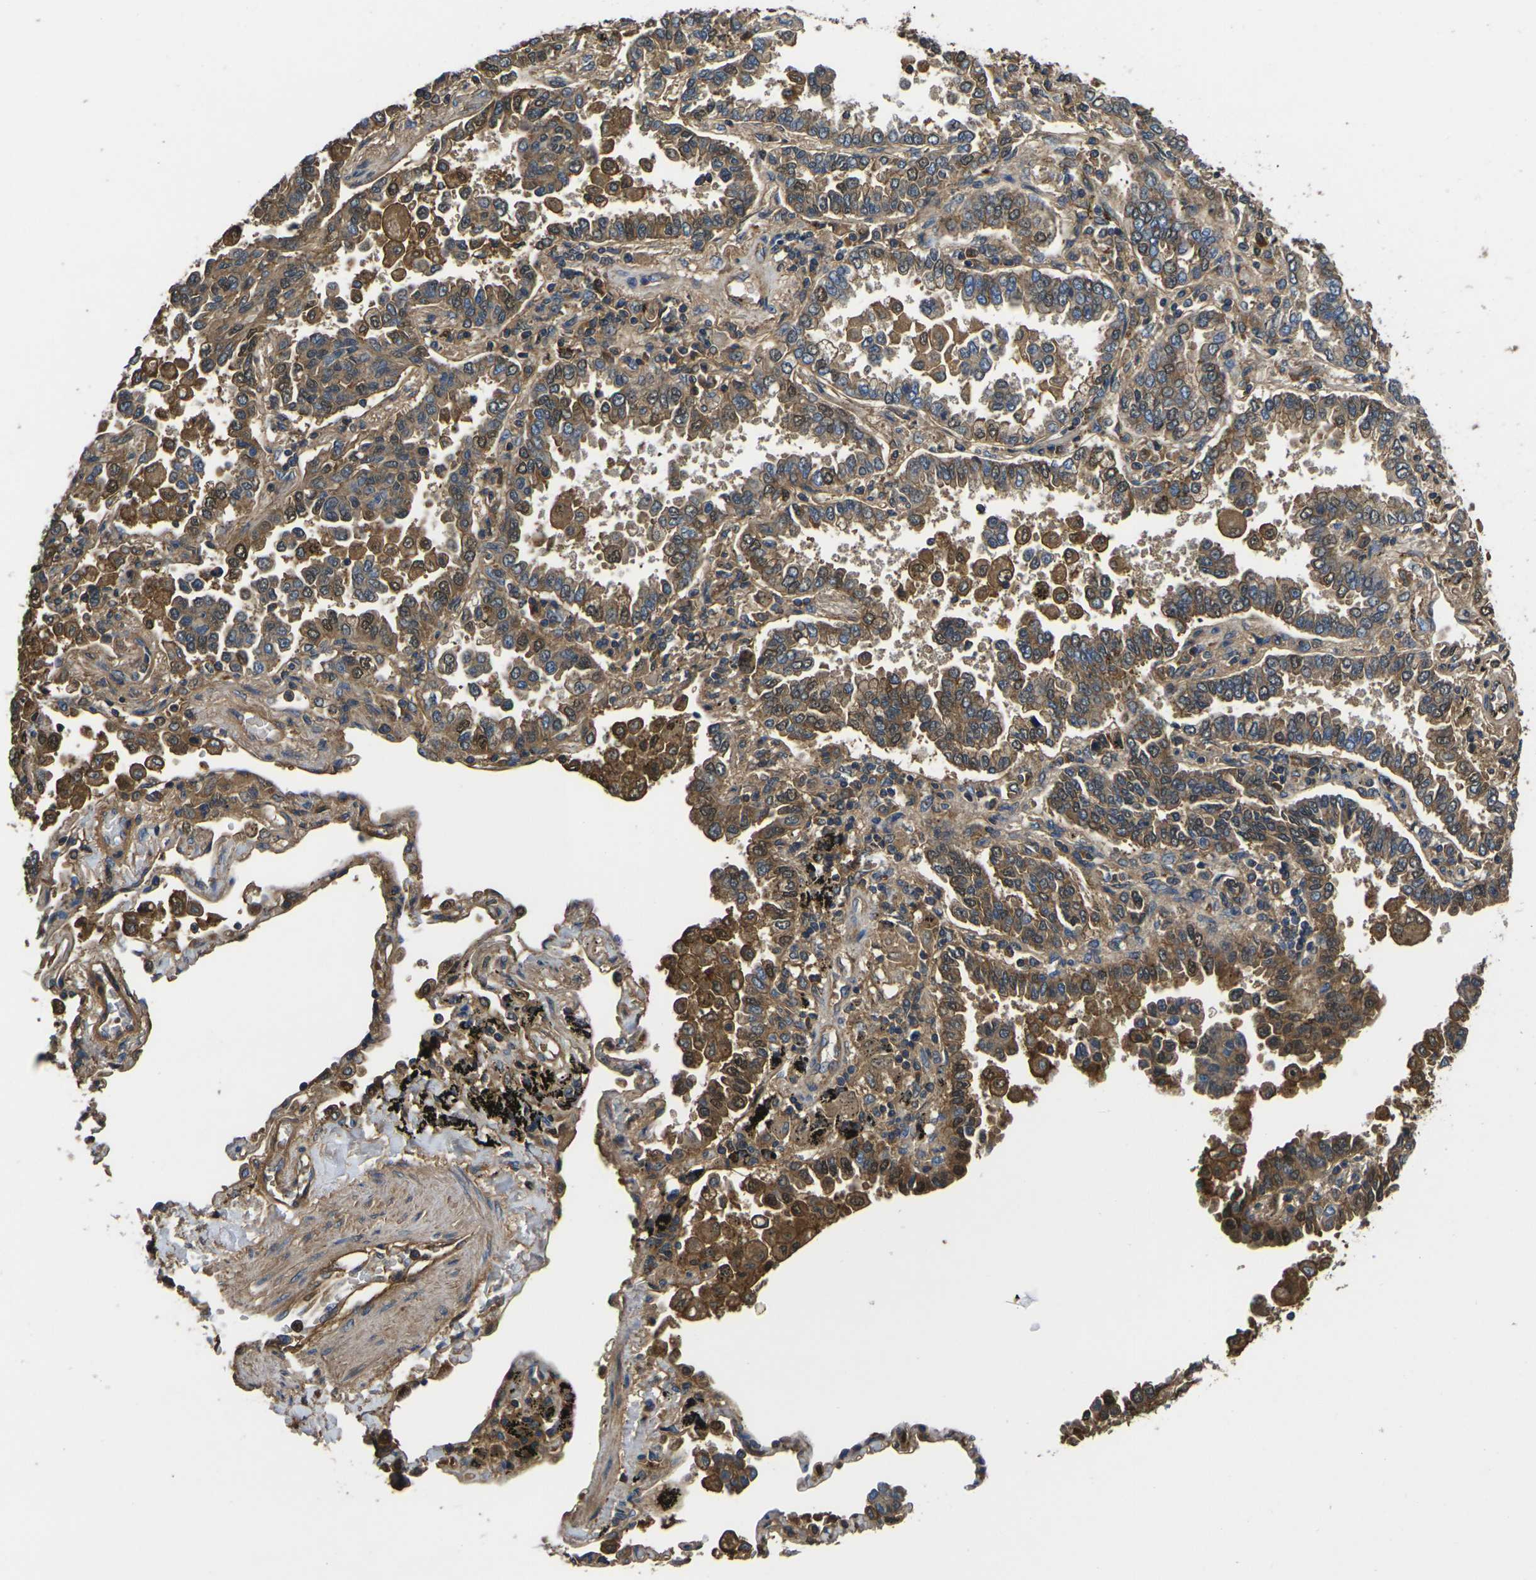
{"staining": {"intensity": "moderate", "quantity": ">75%", "location": "cytoplasmic/membranous"}, "tissue": "lung cancer", "cell_type": "Tumor cells", "image_type": "cancer", "snomed": [{"axis": "morphology", "description": "Normal tissue, NOS"}, {"axis": "morphology", "description": "Adenocarcinoma, NOS"}, {"axis": "topography", "description": "Lung"}], "caption": "Immunohistochemical staining of human lung cancer displays medium levels of moderate cytoplasmic/membranous positivity in approximately >75% of tumor cells. The protein of interest is shown in brown color, while the nuclei are stained blue.", "gene": "HSPG2", "patient": {"sex": "male", "age": 59}}